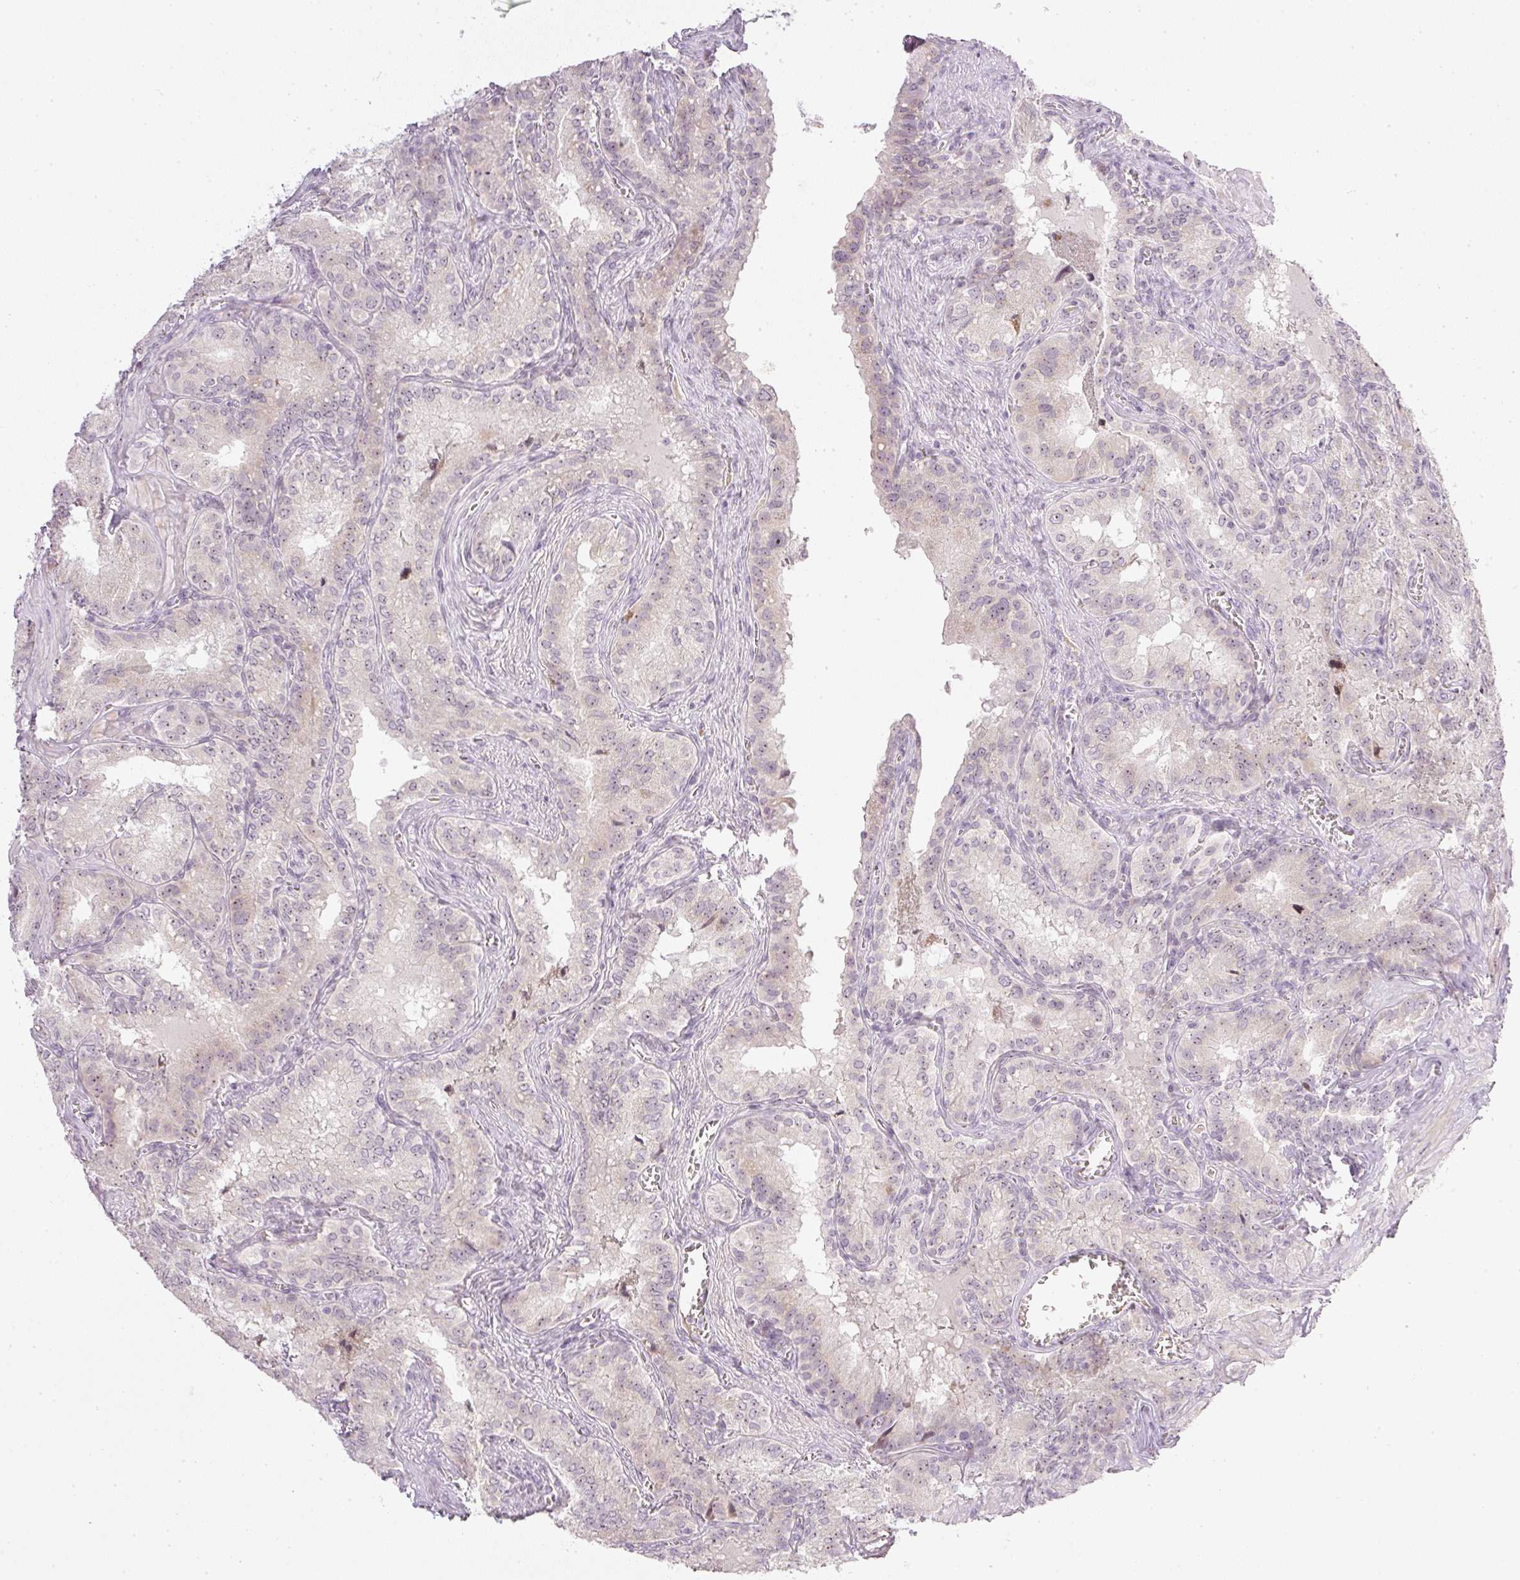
{"staining": {"intensity": "moderate", "quantity": "25%-75%", "location": "nuclear"}, "tissue": "seminal vesicle", "cell_type": "Glandular cells", "image_type": "normal", "snomed": [{"axis": "morphology", "description": "Normal tissue, NOS"}, {"axis": "topography", "description": "Seminal veicle"}], "caption": "About 25%-75% of glandular cells in unremarkable human seminal vesicle exhibit moderate nuclear protein staining as visualized by brown immunohistochemical staining.", "gene": "AAR2", "patient": {"sex": "male", "age": 47}}